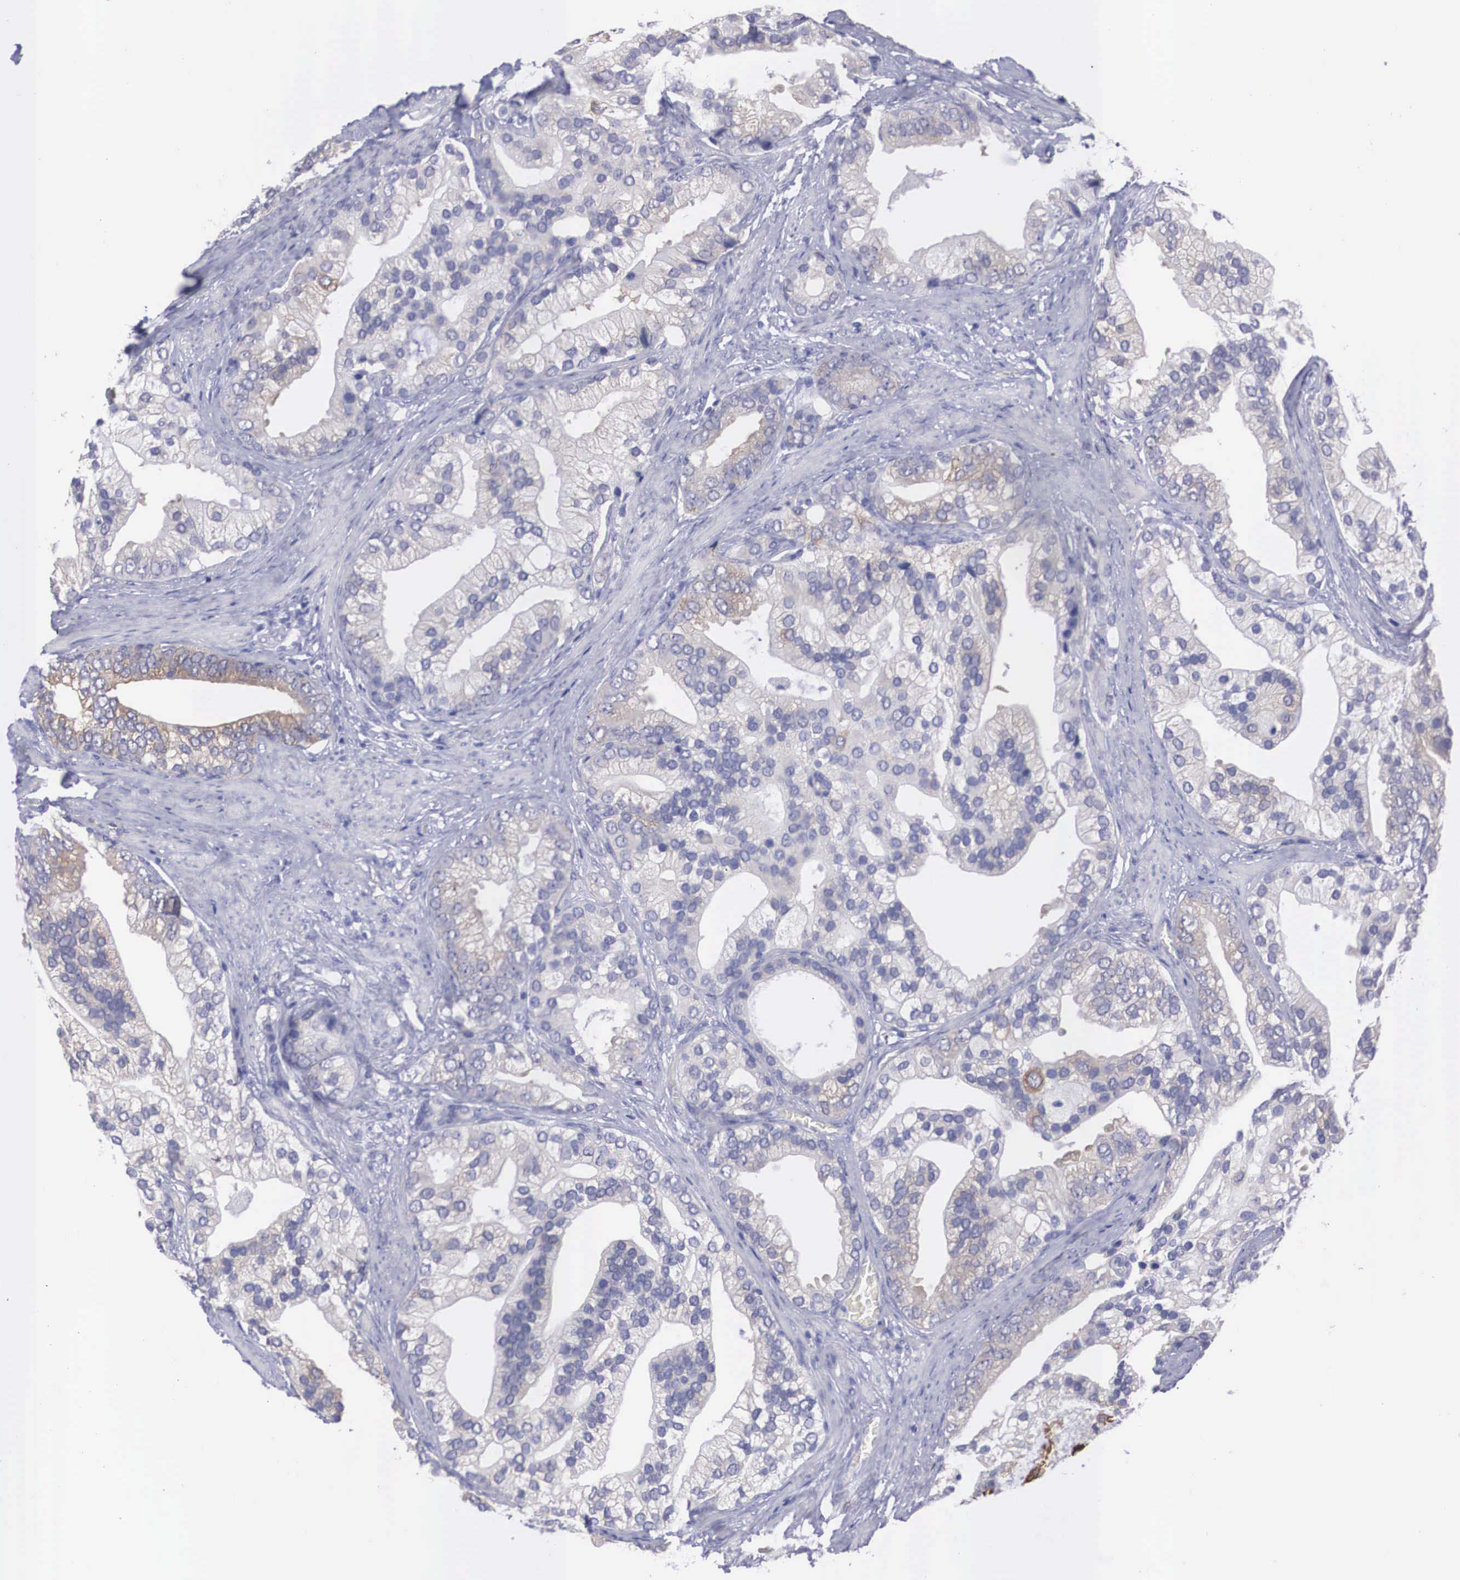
{"staining": {"intensity": "weak", "quantity": "25%-75%", "location": "cytoplasmic/membranous"}, "tissue": "prostate cancer", "cell_type": "Tumor cells", "image_type": "cancer", "snomed": [{"axis": "morphology", "description": "Adenocarcinoma, Medium grade"}, {"axis": "topography", "description": "Prostate"}], "caption": "This micrograph displays IHC staining of human prostate medium-grade adenocarcinoma, with low weak cytoplasmic/membranous positivity in approximately 25%-75% of tumor cells.", "gene": "REPS2", "patient": {"sex": "male", "age": 65}}